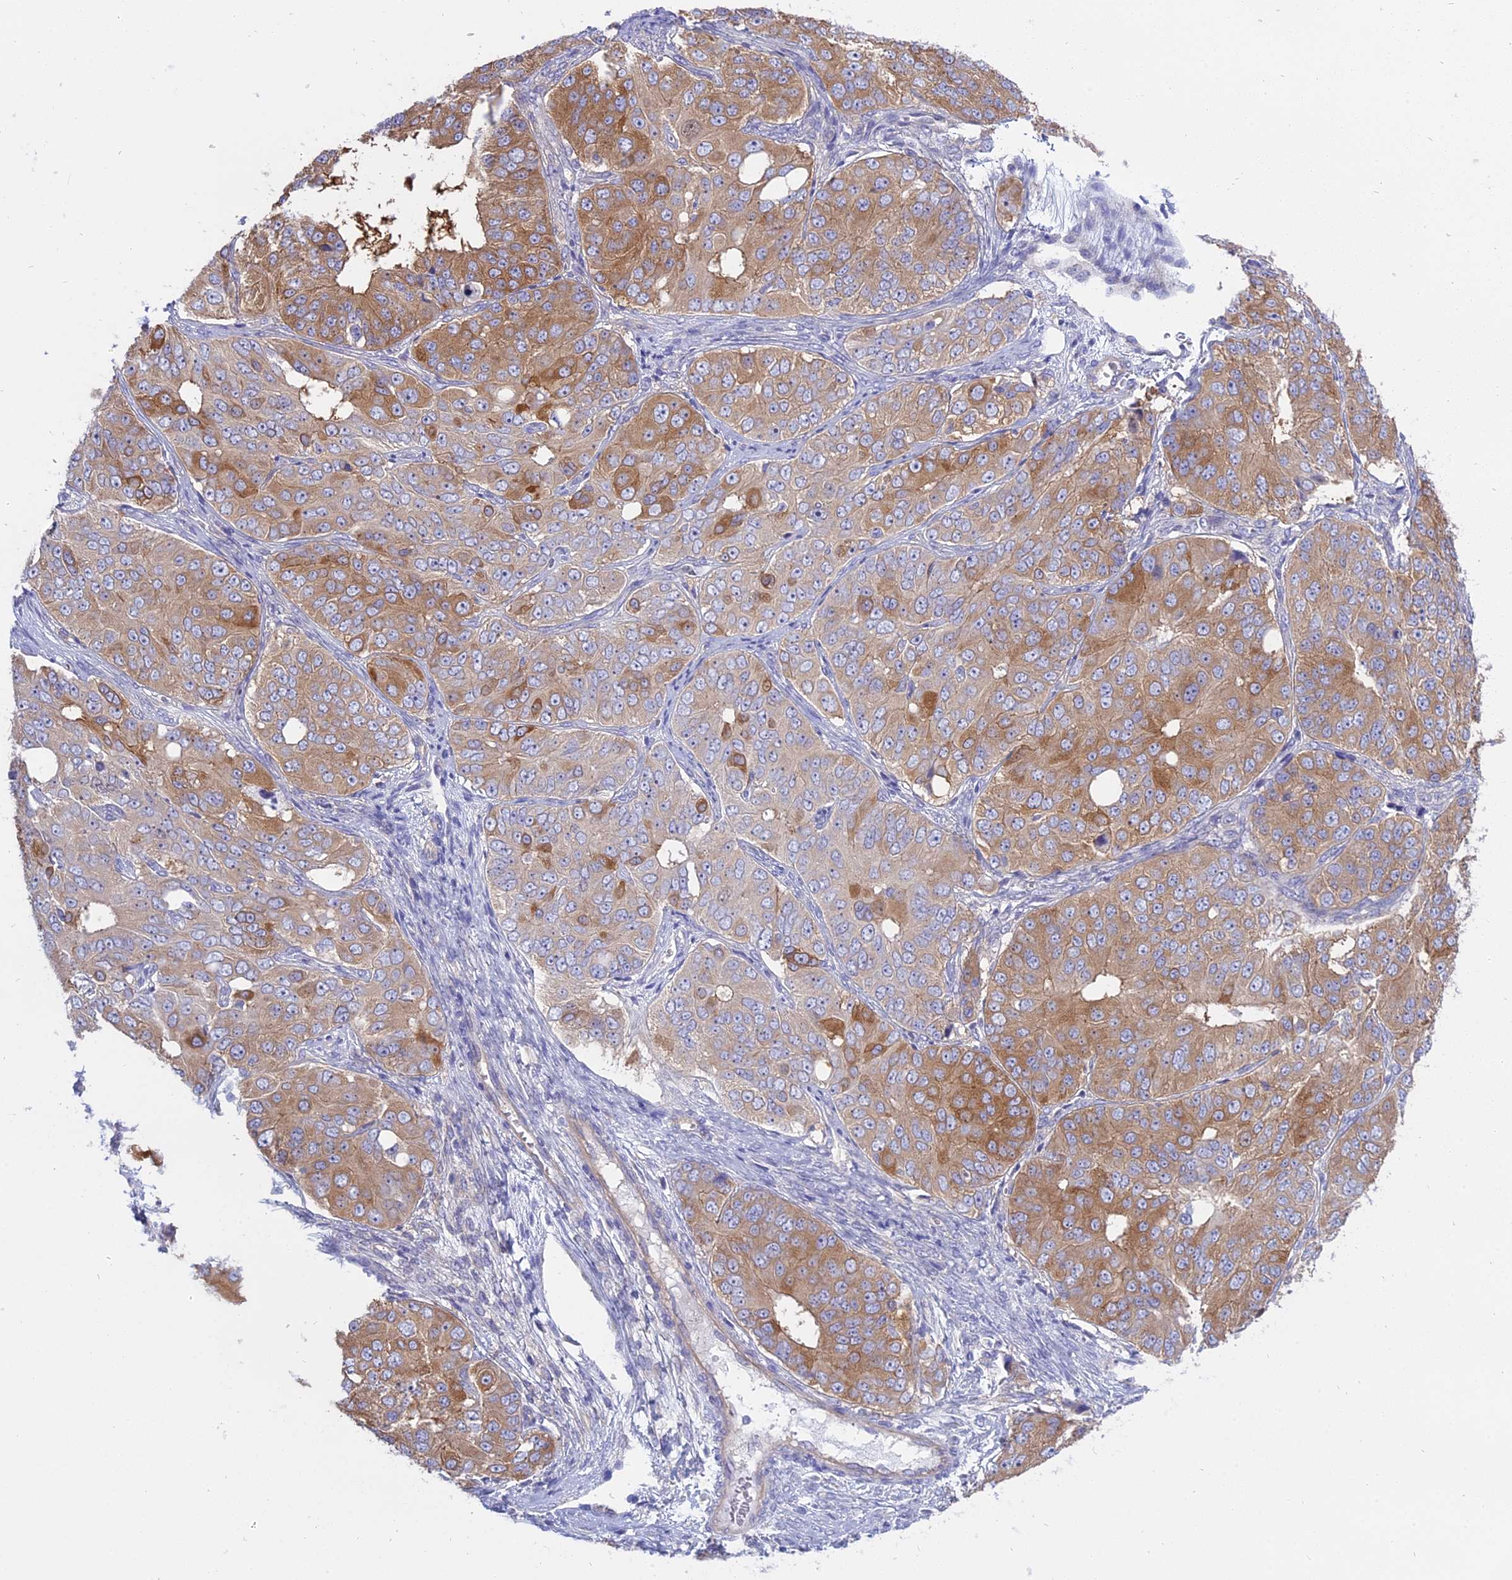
{"staining": {"intensity": "moderate", "quantity": "25%-75%", "location": "cytoplasmic/membranous"}, "tissue": "ovarian cancer", "cell_type": "Tumor cells", "image_type": "cancer", "snomed": [{"axis": "morphology", "description": "Carcinoma, endometroid"}, {"axis": "topography", "description": "Ovary"}], "caption": "Protein expression analysis of human endometroid carcinoma (ovarian) reveals moderate cytoplasmic/membranous staining in about 25%-75% of tumor cells. (brown staining indicates protein expression, while blue staining denotes nuclei).", "gene": "AHCYL1", "patient": {"sex": "female", "age": 51}}